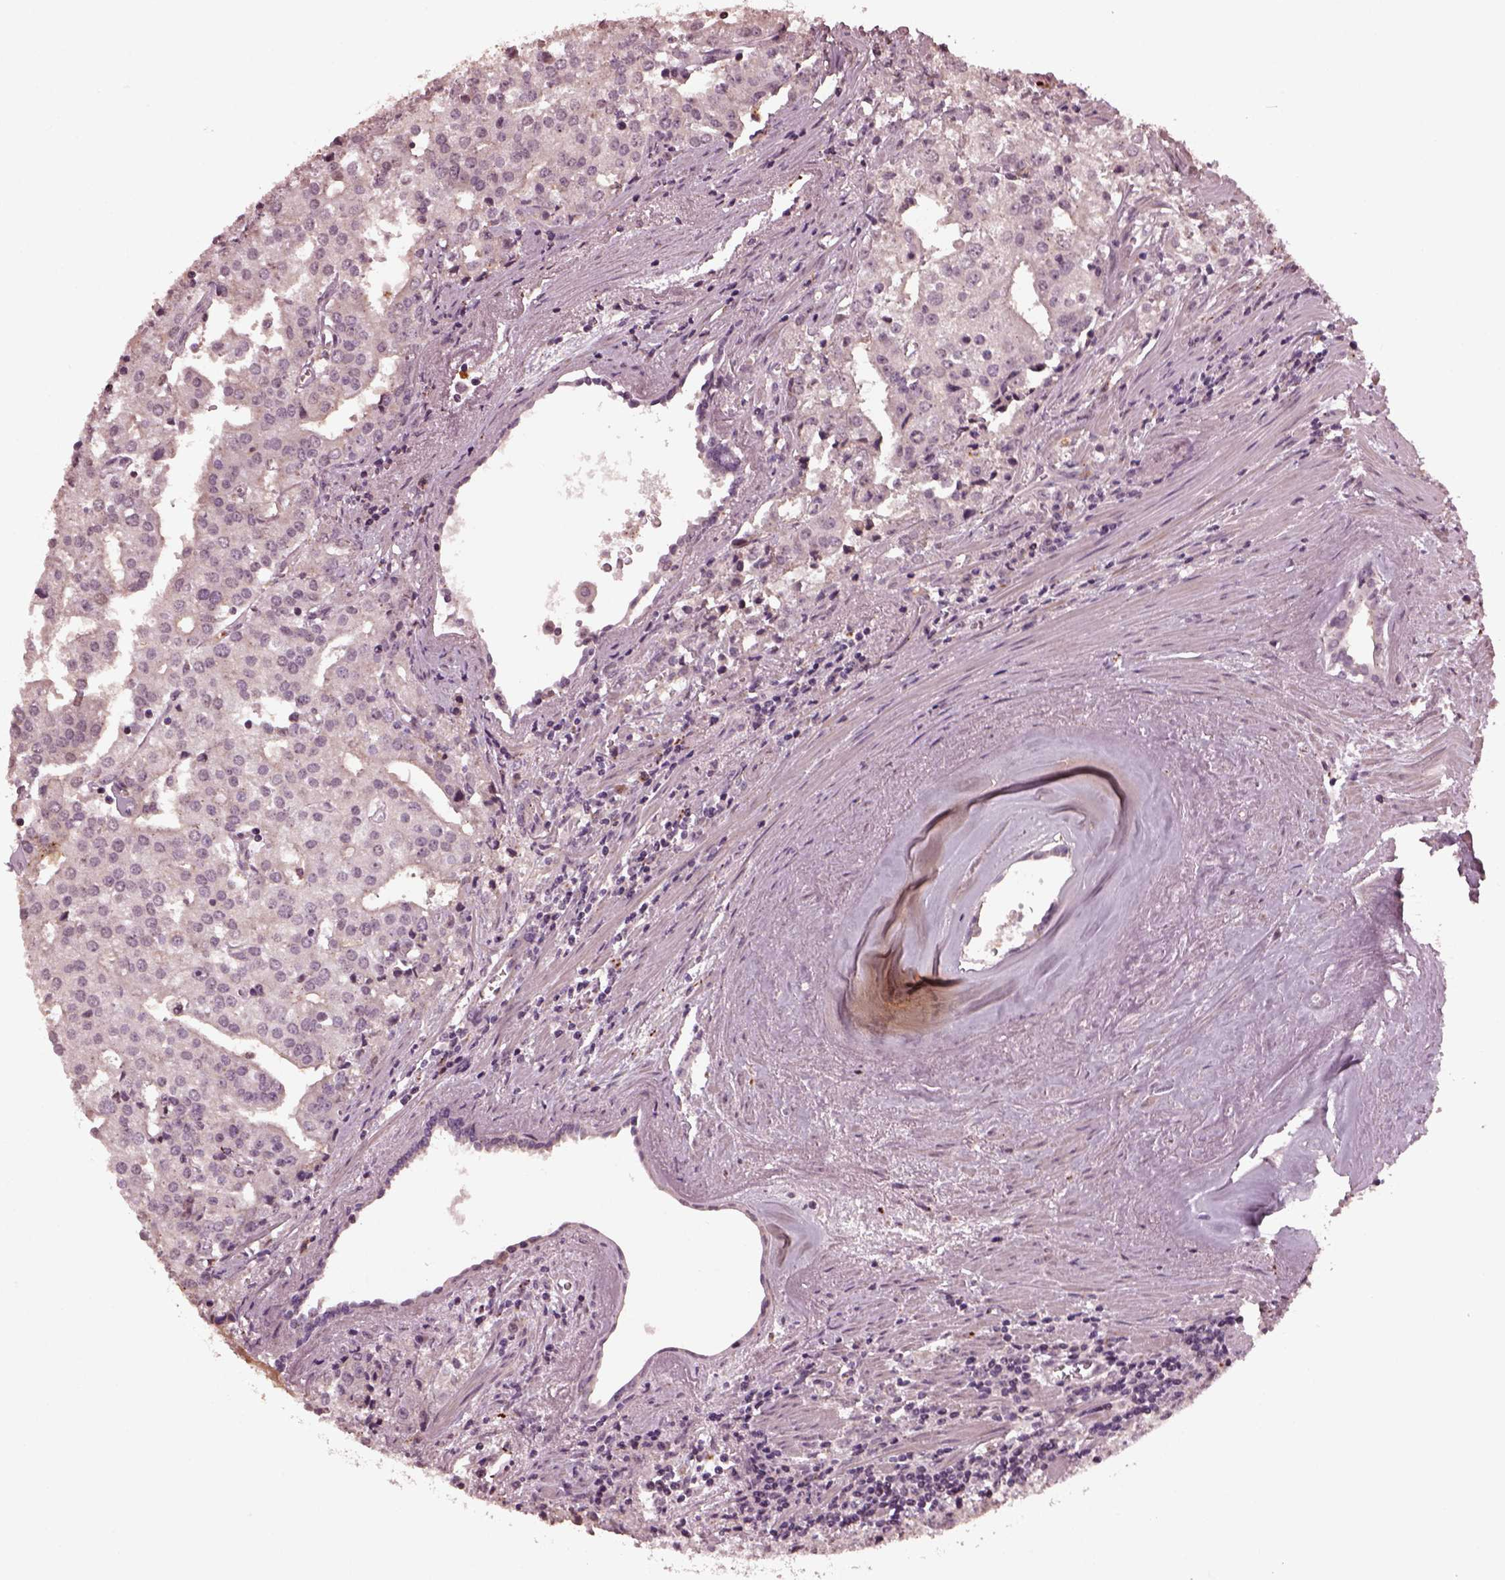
{"staining": {"intensity": "negative", "quantity": "none", "location": "none"}, "tissue": "prostate cancer", "cell_type": "Tumor cells", "image_type": "cancer", "snomed": [{"axis": "morphology", "description": "Adenocarcinoma, High grade"}, {"axis": "topography", "description": "Prostate"}], "caption": "High power microscopy micrograph of an immunohistochemistry image of prostate cancer, revealing no significant expression in tumor cells.", "gene": "RUFY3", "patient": {"sex": "male", "age": 68}}